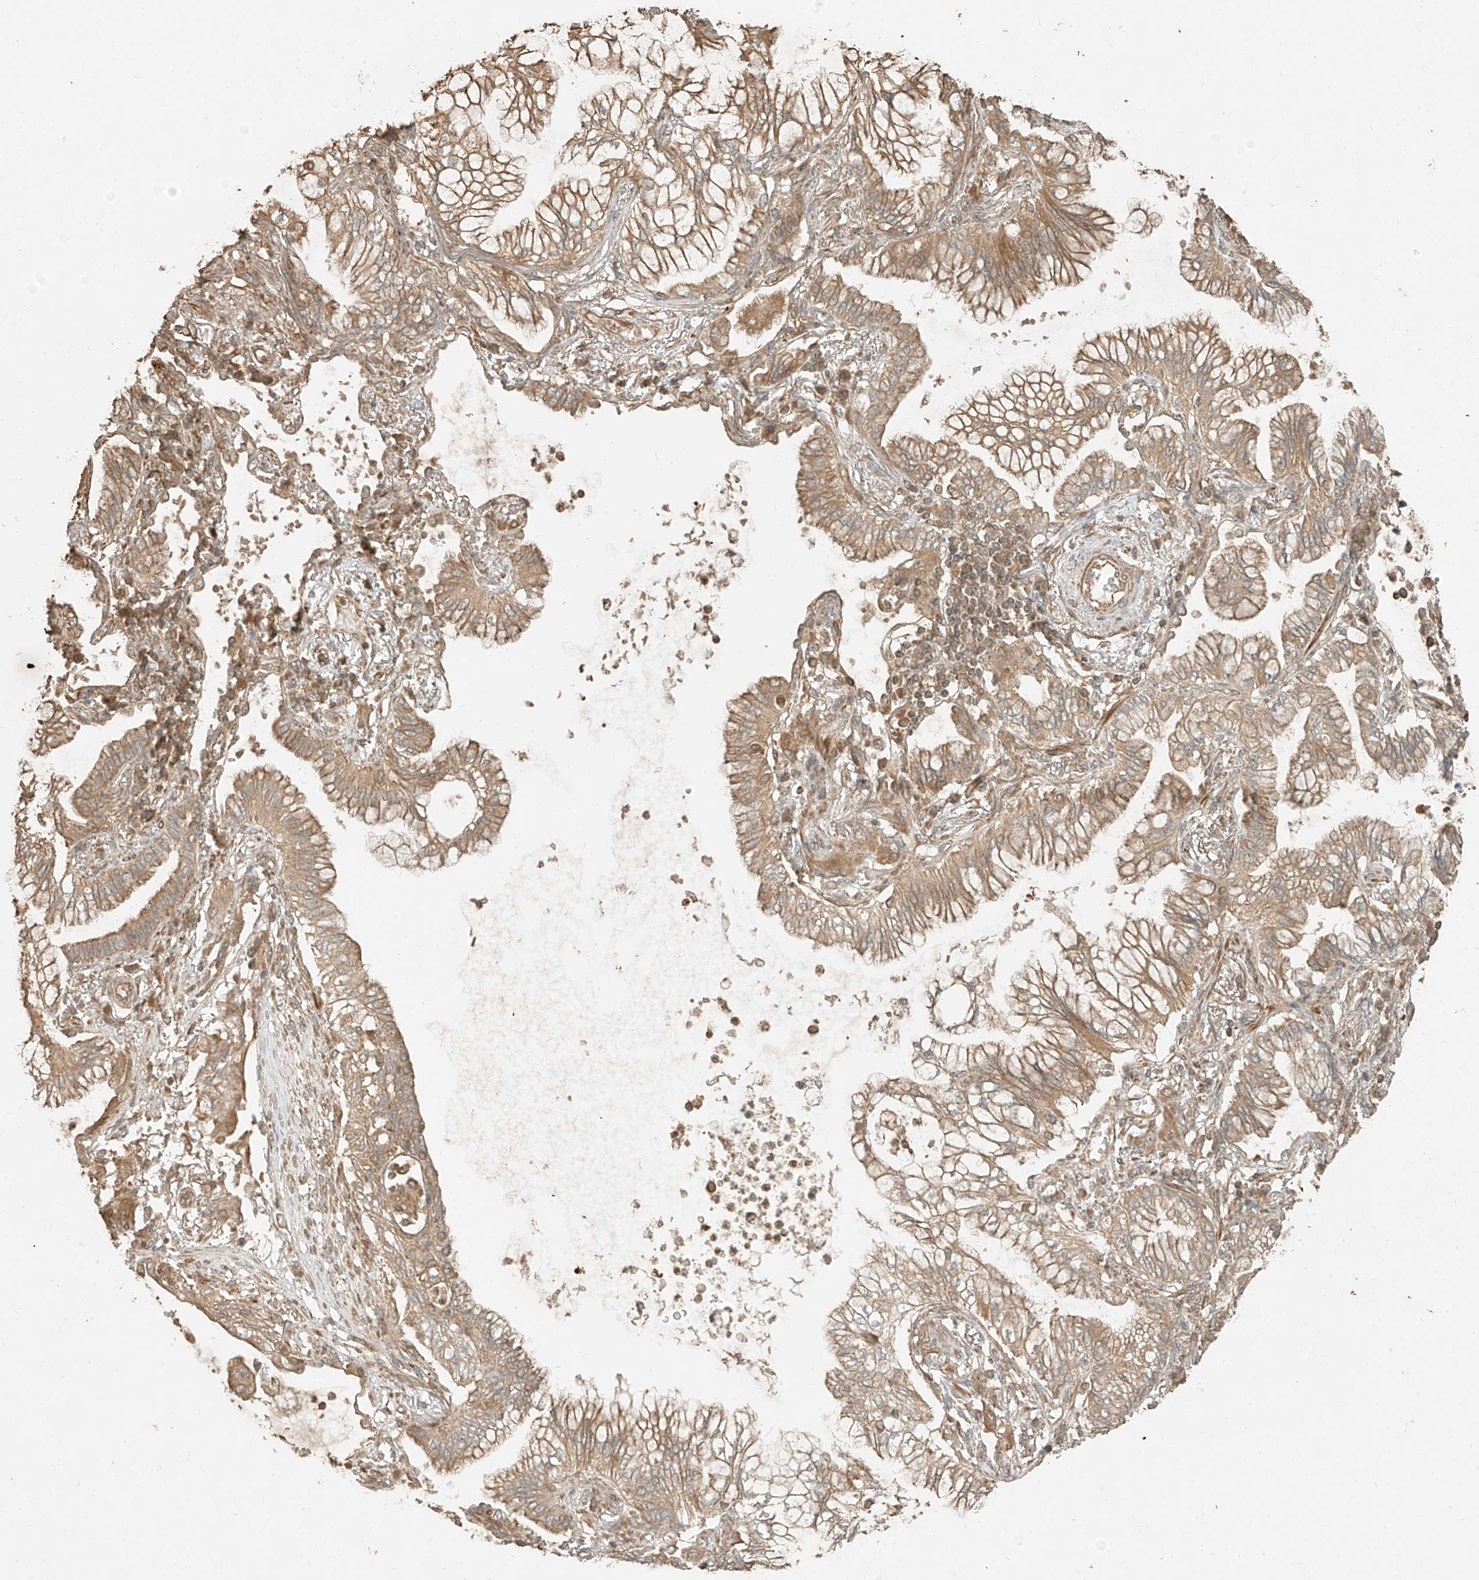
{"staining": {"intensity": "weak", "quantity": ">75%", "location": "cytoplasmic/membranous"}, "tissue": "lung cancer", "cell_type": "Tumor cells", "image_type": "cancer", "snomed": [{"axis": "morphology", "description": "Adenocarcinoma, NOS"}, {"axis": "topography", "description": "Lung"}], "caption": "Adenocarcinoma (lung) was stained to show a protein in brown. There is low levels of weak cytoplasmic/membranous expression in approximately >75% of tumor cells. The staining is performed using DAB (3,3'-diaminobenzidine) brown chromogen to label protein expression. The nuclei are counter-stained blue using hematoxylin.", "gene": "ANKZF1", "patient": {"sex": "female", "age": 70}}